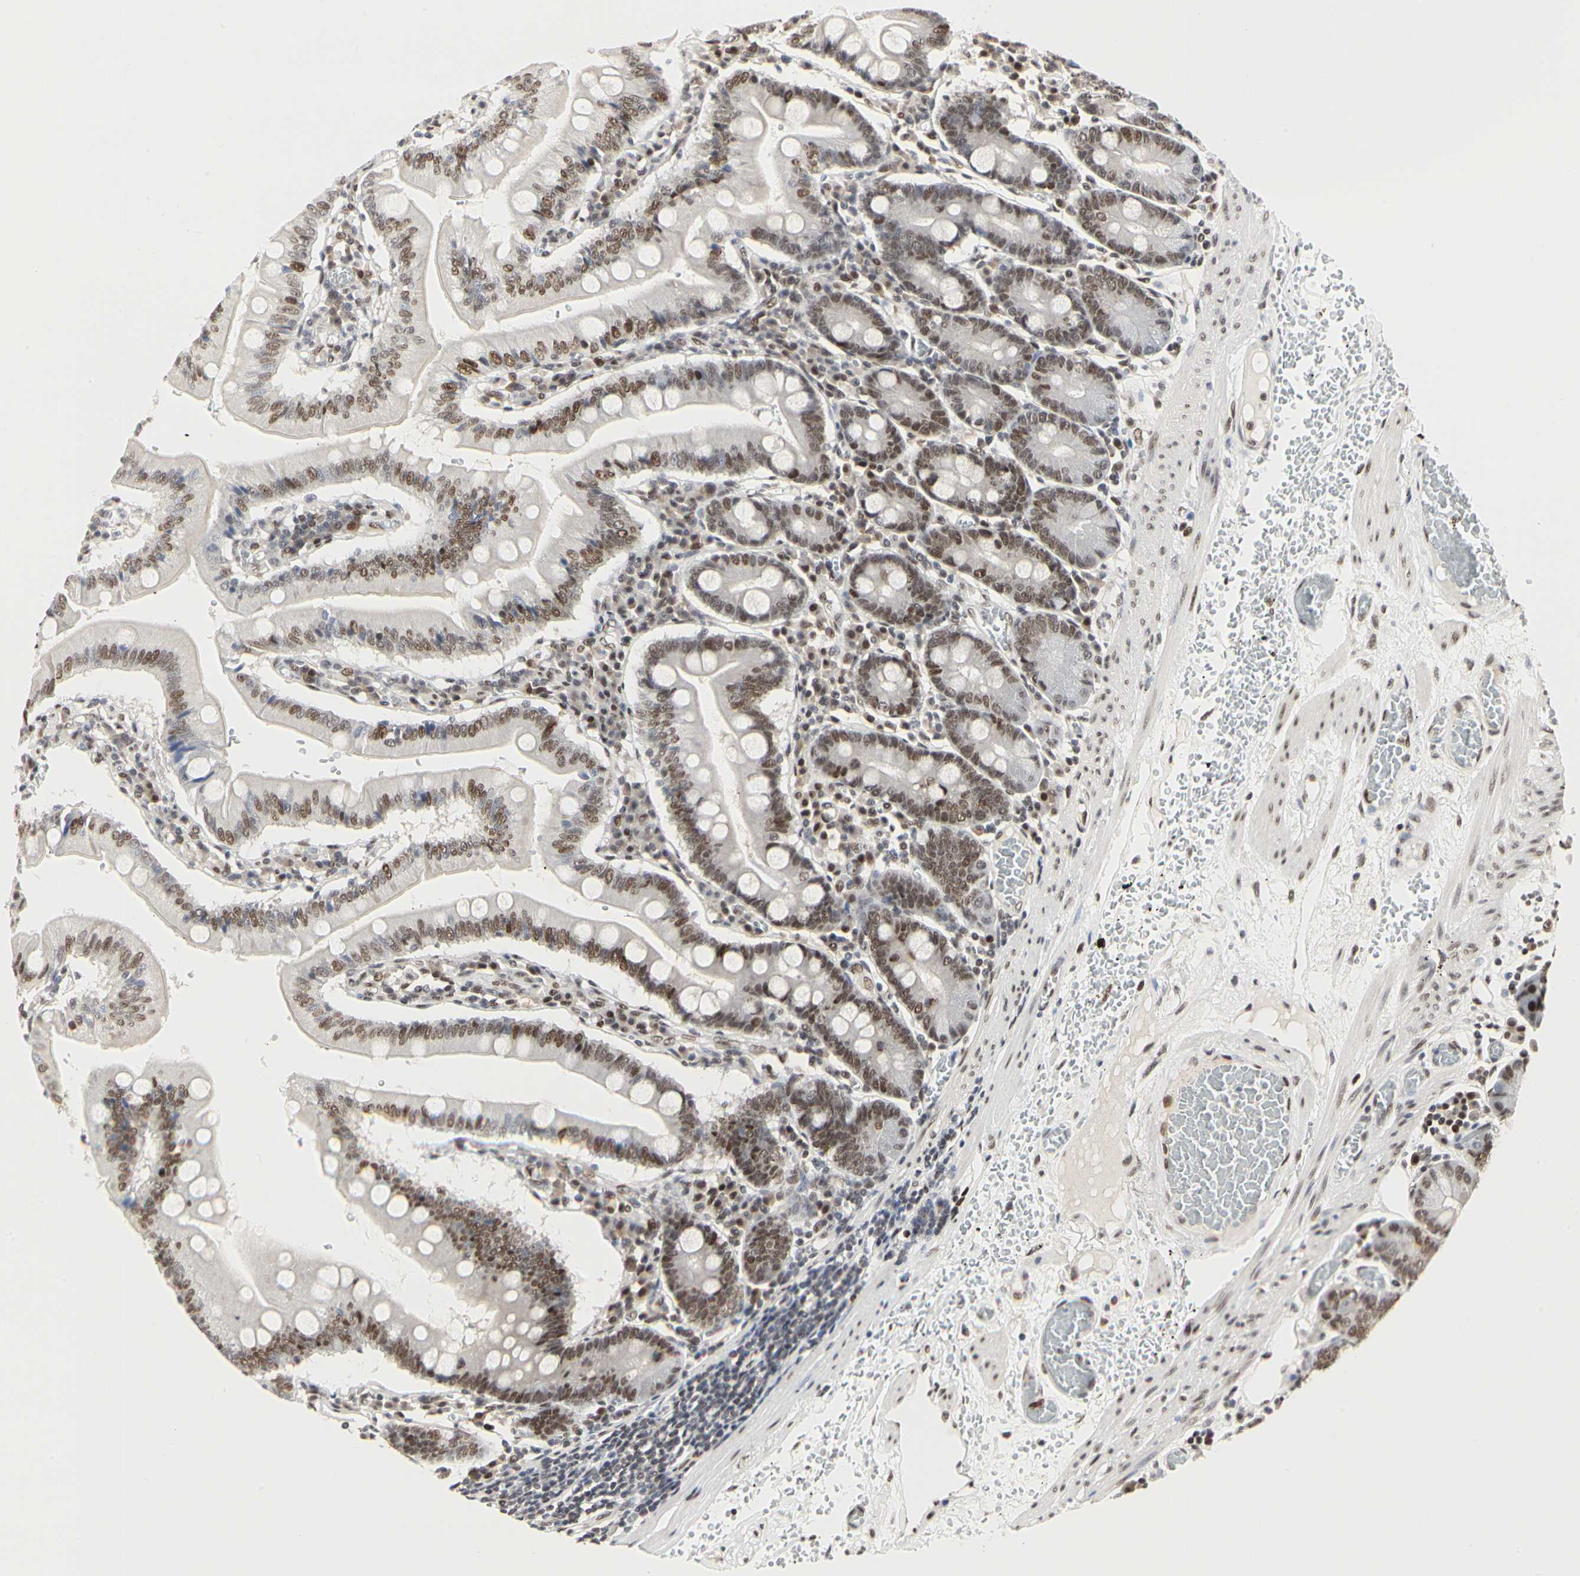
{"staining": {"intensity": "moderate", "quantity": ">75%", "location": "nuclear"}, "tissue": "small intestine", "cell_type": "Glandular cells", "image_type": "normal", "snomed": [{"axis": "morphology", "description": "Normal tissue, NOS"}, {"axis": "topography", "description": "Small intestine"}], "caption": "Protein expression analysis of normal human small intestine reveals moderate nuclear expression in about >75% of glandular cells.", "gene": "PRMT3", "patient": {"sex": "male", "age": 71}}